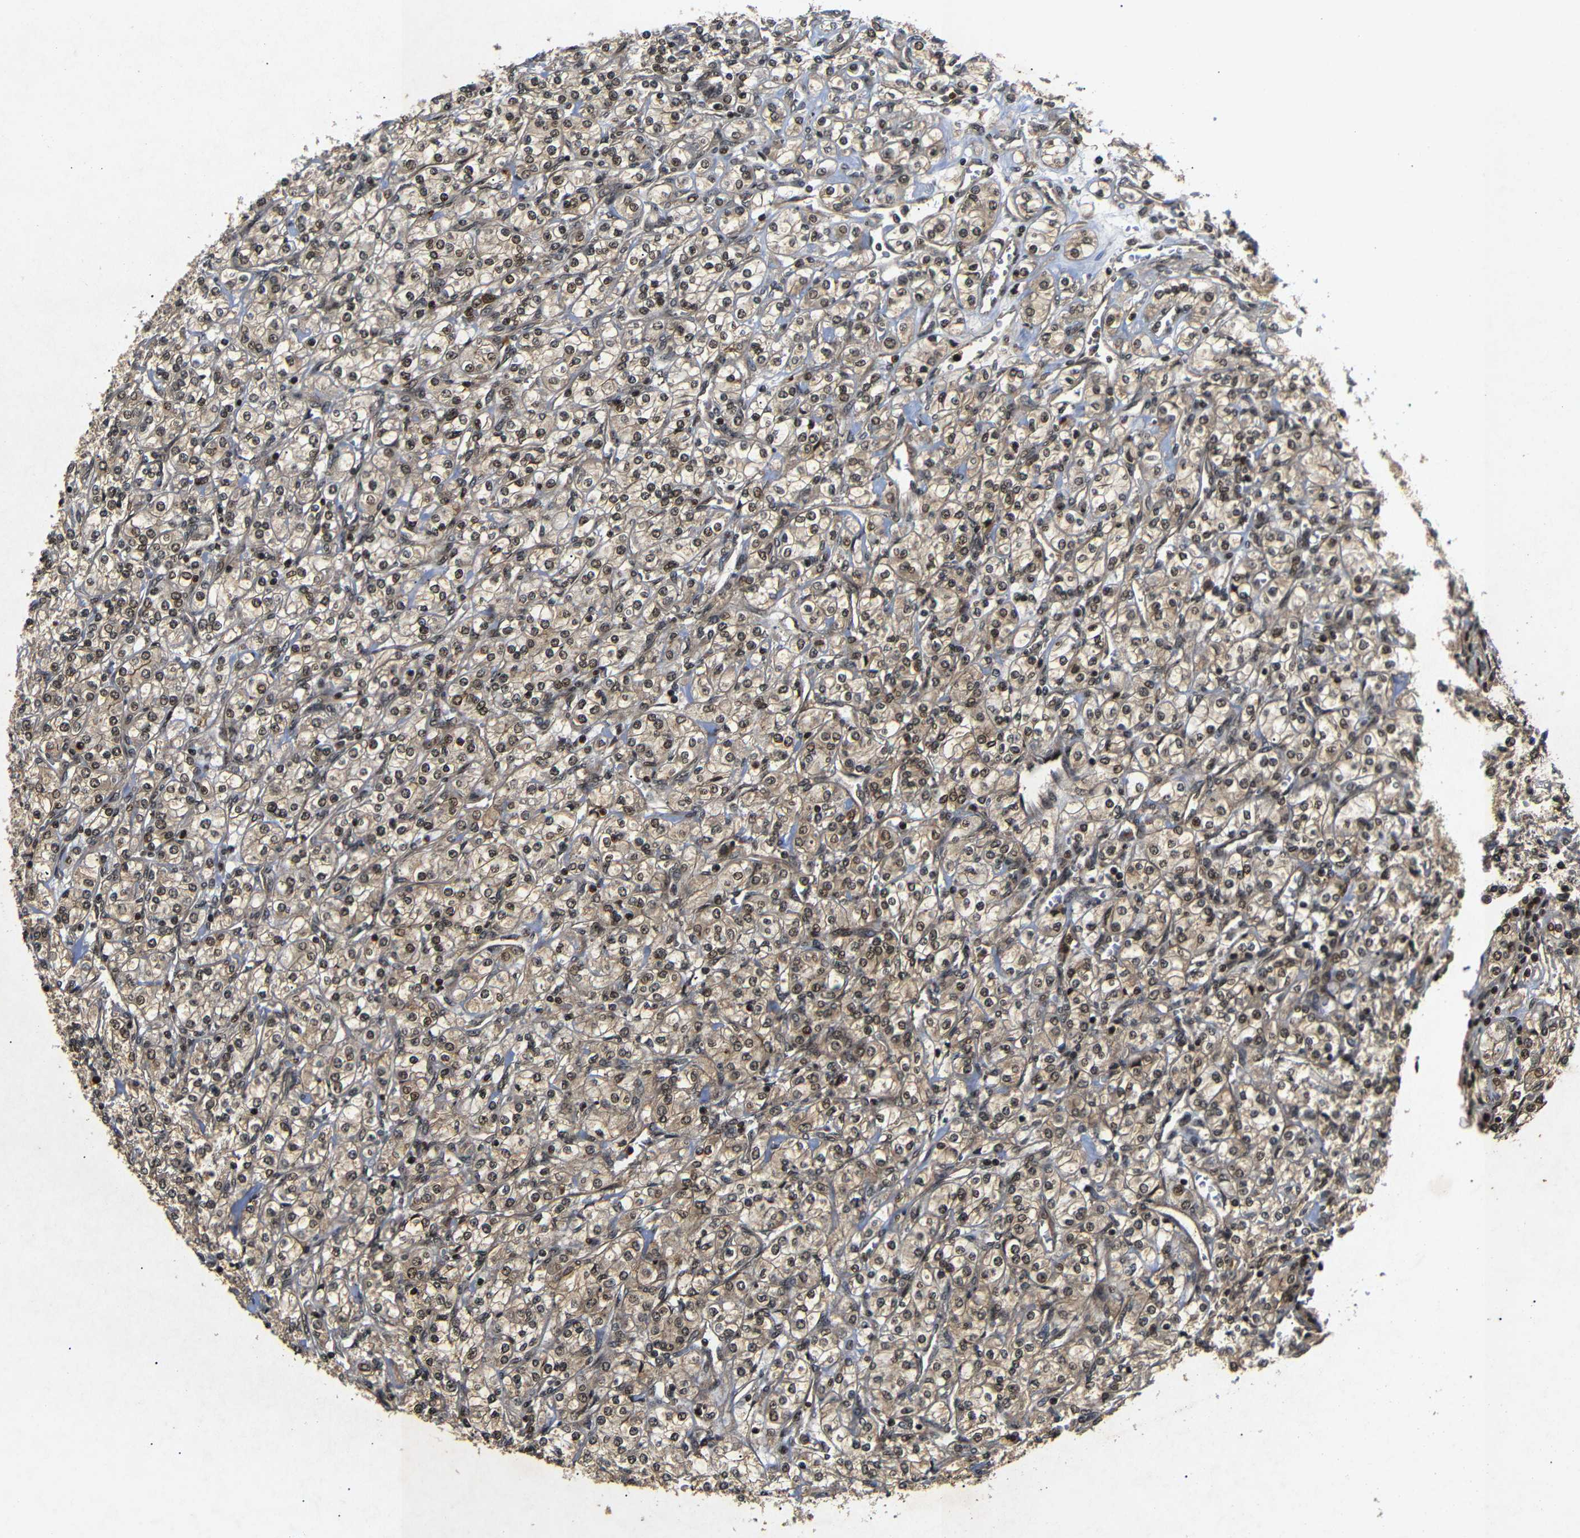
{"staining": {"intensity": "moderate", "quantity": ">75%", "location": "cytoplasmic/membranous,nuclear"}, "tissue": "renal cancer", "cell_type": "Tumor cells", "image_type": "cancer", "snomed": [{"axis": "morphology", "description": "Adenocarcinoma, NOS"}, {"axis": "topography", "description": "Kidney"}], "caption": "About >75% of tumor cells in adenocarcinoma (renal) exhibit moderate cytoplasmic/membranous and nuclear protein positivity as visualized by brown immunohistochemical staining.", "gene": "KIF23", "patient": {"sex": "male", "age": 77}}